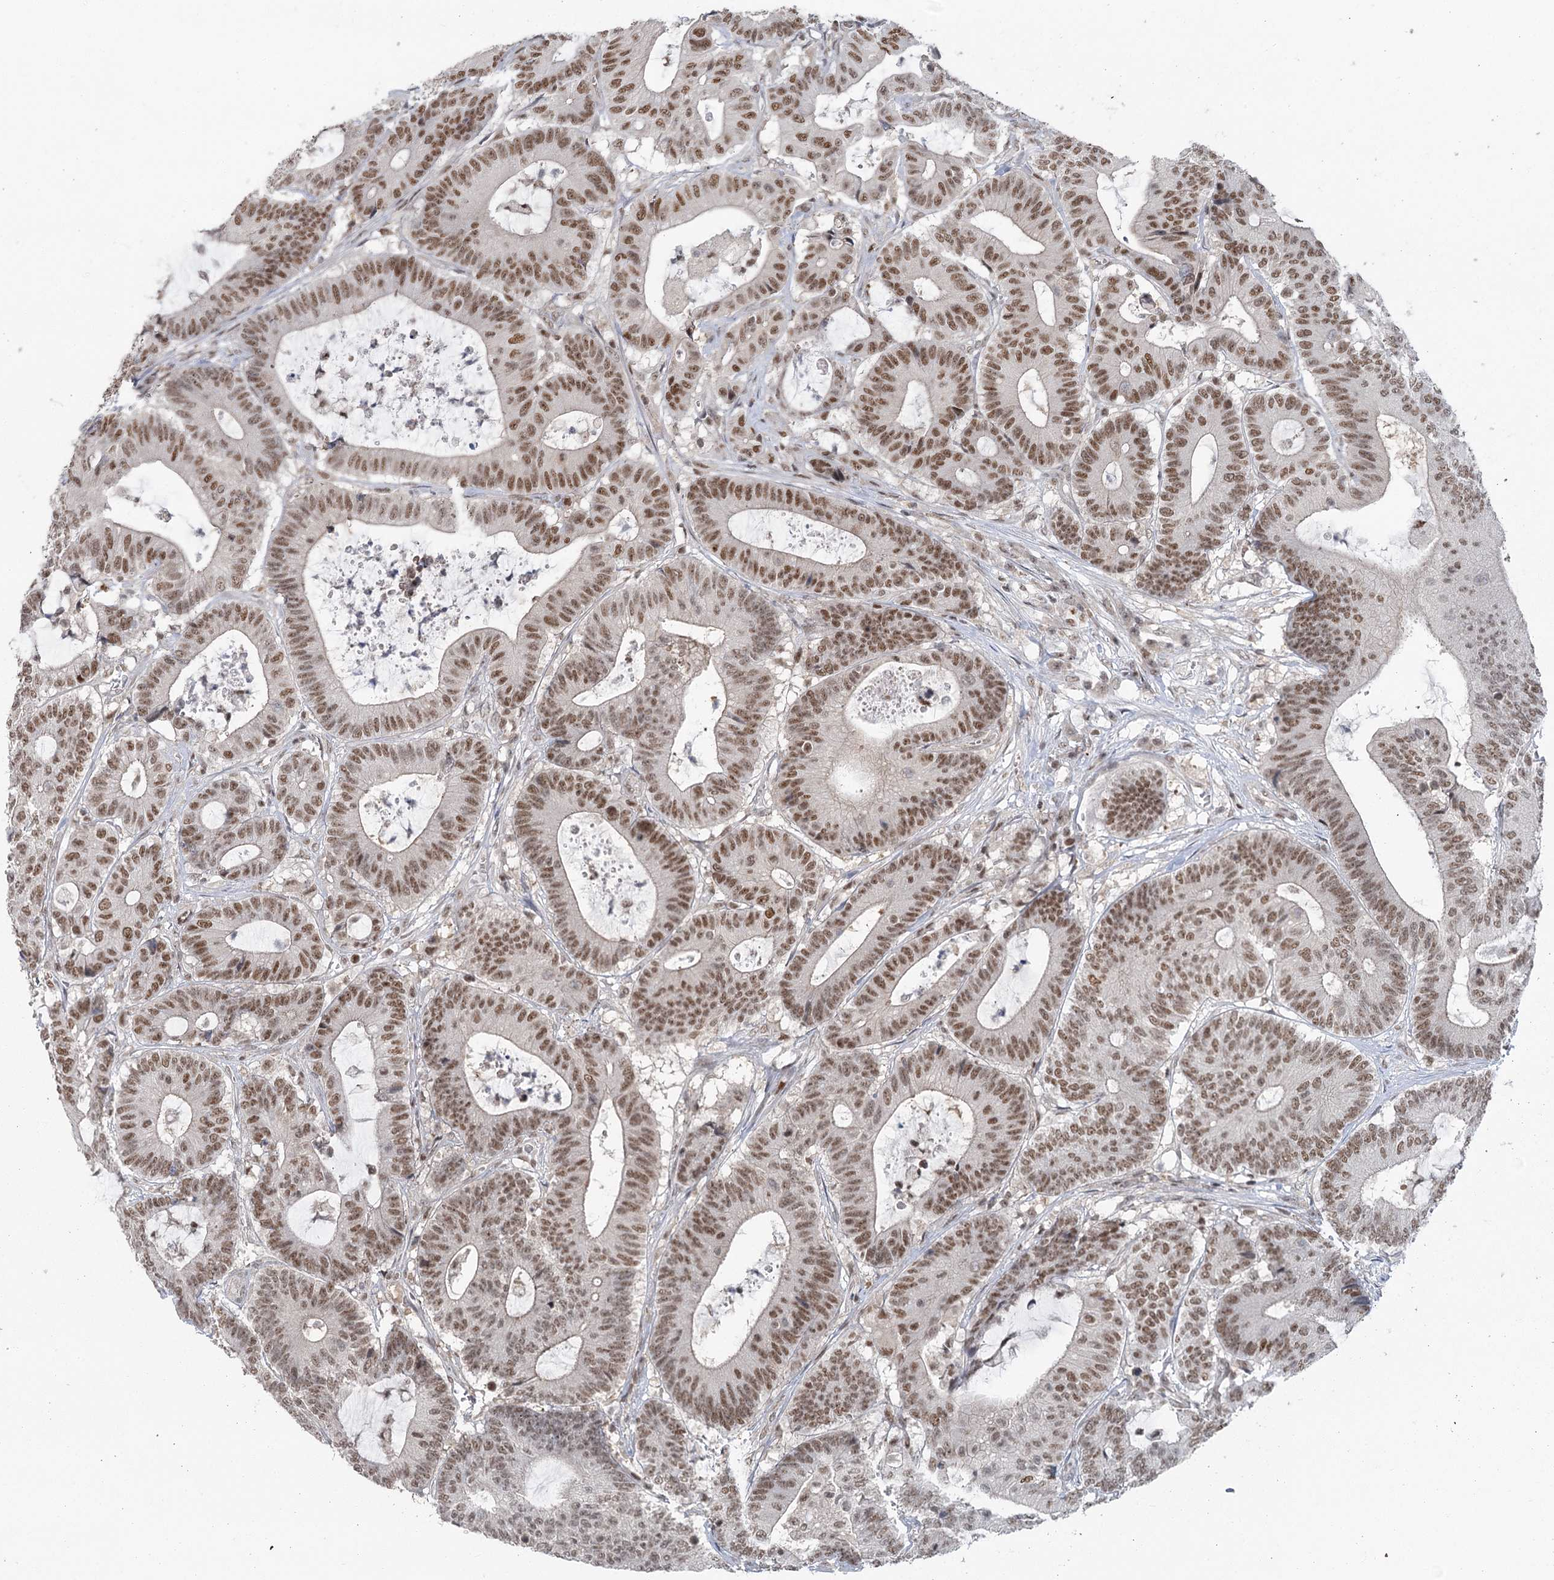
{"staining": {"intensity": "moderate", "quantity": ">75%", "location": "nuclear"}, "tissue": "colorectal cancer", "cell_type": "Tumor cells", "image_type": "cancer", "snomed": [{"axis": "morphology", "description": "Adenocarcinoma, NOS"}, {"axis": "topography", "description": "Colon"}], "caption": "Immunohistochemical staining of colorectal cancer (adenocarcinoma) shows moderate nuclear protein expression in approximately >75% of tumor cells. (DAB (3,3'-diaminobenzidine) IHC, brown staining for protein, blue staining for nuclei).", "gene": "PDS5A", "patient": {"sex": "female", "age": 84}}